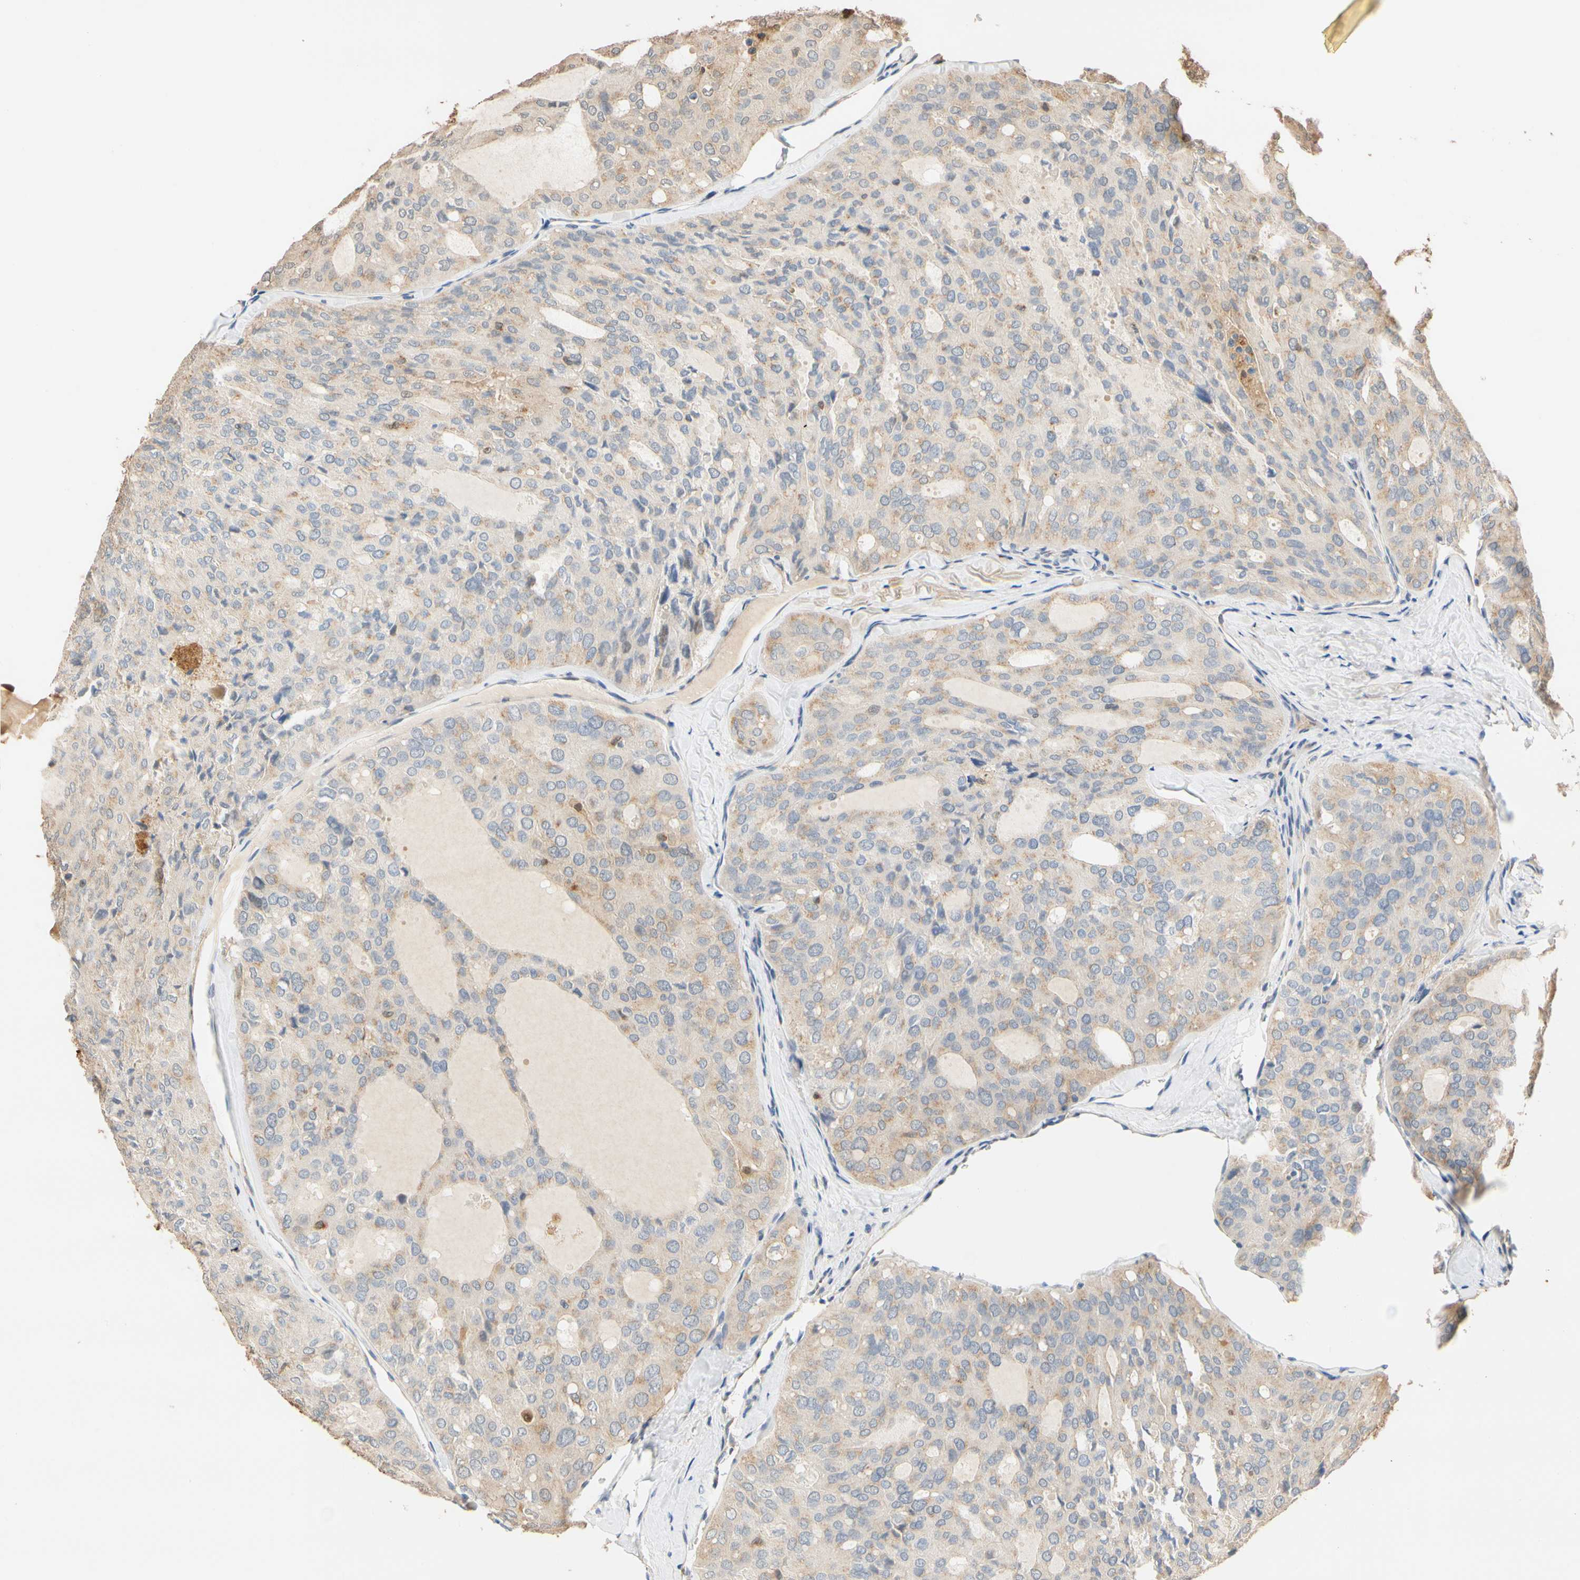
{"staining": {"intensity": "weak", "quantity": "25%-75%", "location": "cytoplasmic/membranous"}, "tissue": "thyroid cancer", "cell_type": "Tumor cells", "image_type": "cancer", "snomed": [{"axis": "morphology", "description": "Follicular adenoma carcinoma, NOS"}, {"axis": "topography", "description": "Thyroid gland"}], "caption": "Tumor cells show low levels of weak cytoplasmic/membranous positivity in about 25%-75% of cells in human thyroid follicular adenoma carcinoma.", "gene": "GPSM2", "patient": {"sex": "male", "age": 75}}